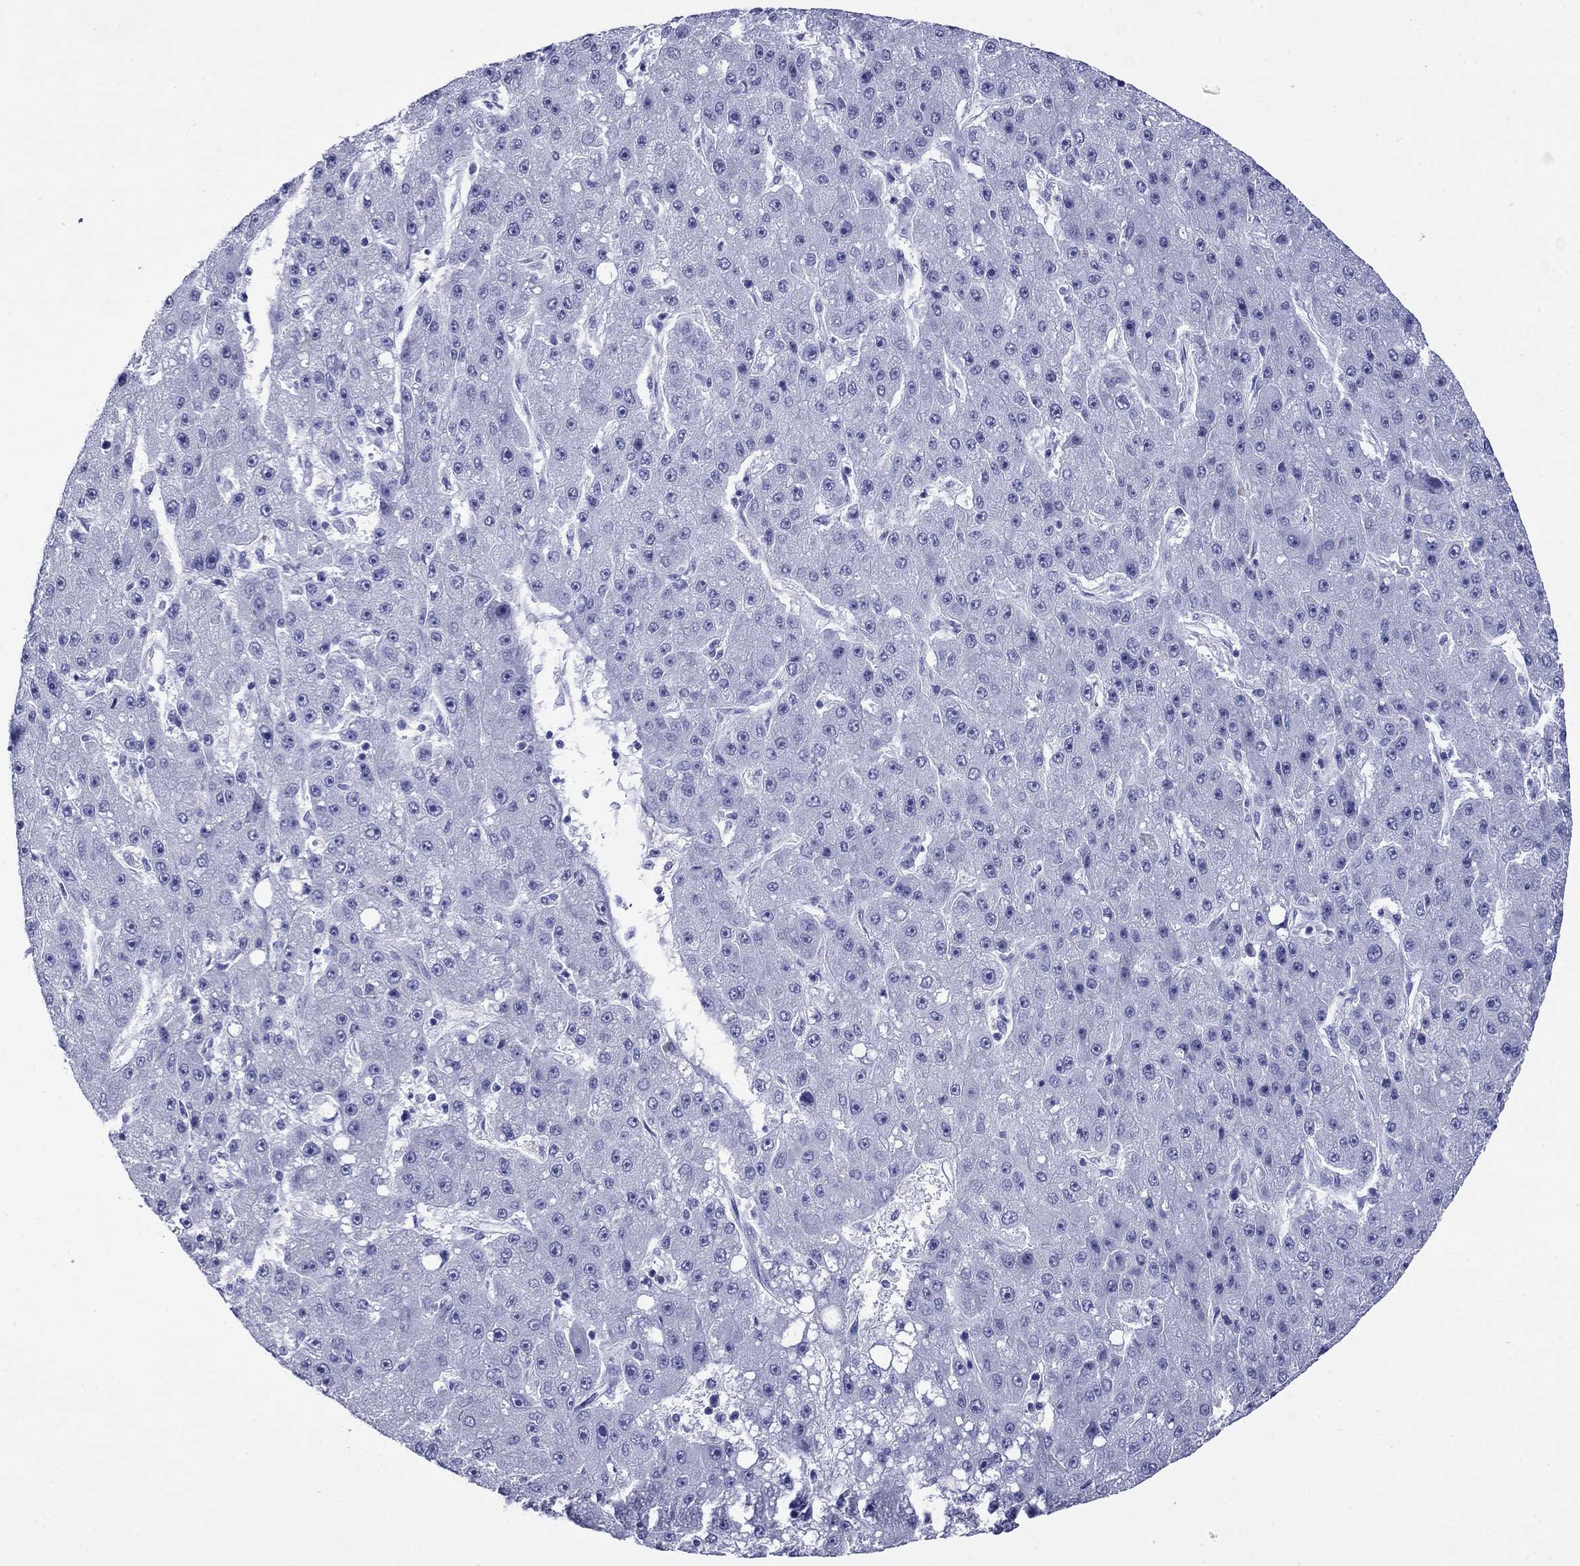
{"staining": {"intensity": "negative", "quantity": "none", "location": "none"}, "tissue": "liver cancer", "cell_type": "Tumor cells", "image_type": "cancer", "snomed": [{"axis": "morphology", "description": "Carcinoma, Hepatocellular, NOS"}, {"axis": "topography", "description": "Liver"}], "caption": "The IHC histopathology image has no significant positivity in tumor cells of hepatocellular carcinoma (liver) tissue.", "gene": "ROM1", "patient": {"sex": "male", "age": 67}}